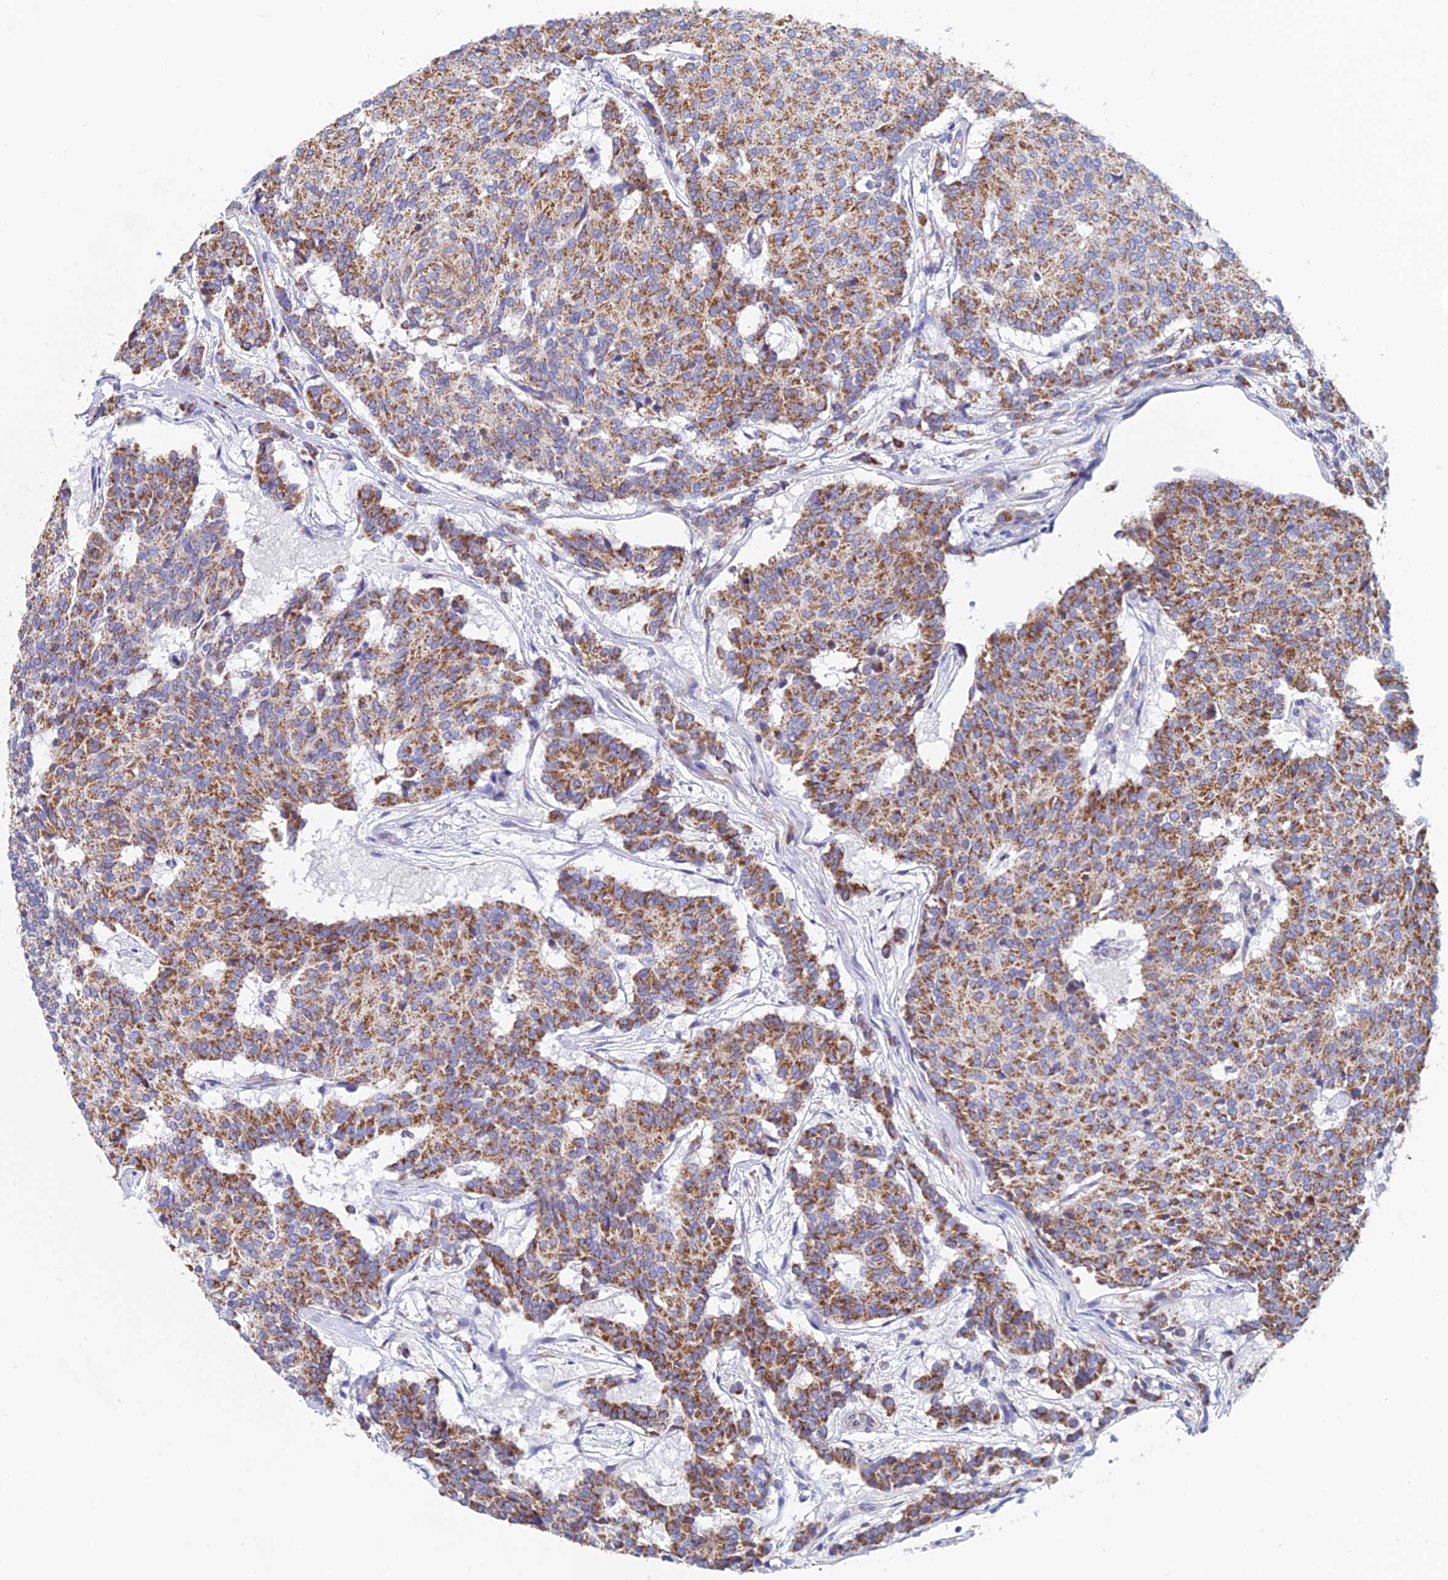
{"staining": {"intensity": "moderate", "quantity": ">75%", "location": "cytoplasmic/membranous"}, "tissue": "carcinoid", "cell_type": "Tumor cells", "image_type": "cancer", "snomed": [{"axis": "morphology", "description": "Carcinoid, malignant, NOS"}, {"axis": "topography", "description": "Pancreas"}], "caption": "Protein expression analysis of human malignant carcinoid reveals moderate cytoplasmic/membranous staining in about >75% of tumor cells.", "gene": "CRACR2B", "patient": {"sex": "female", "age": 54}}